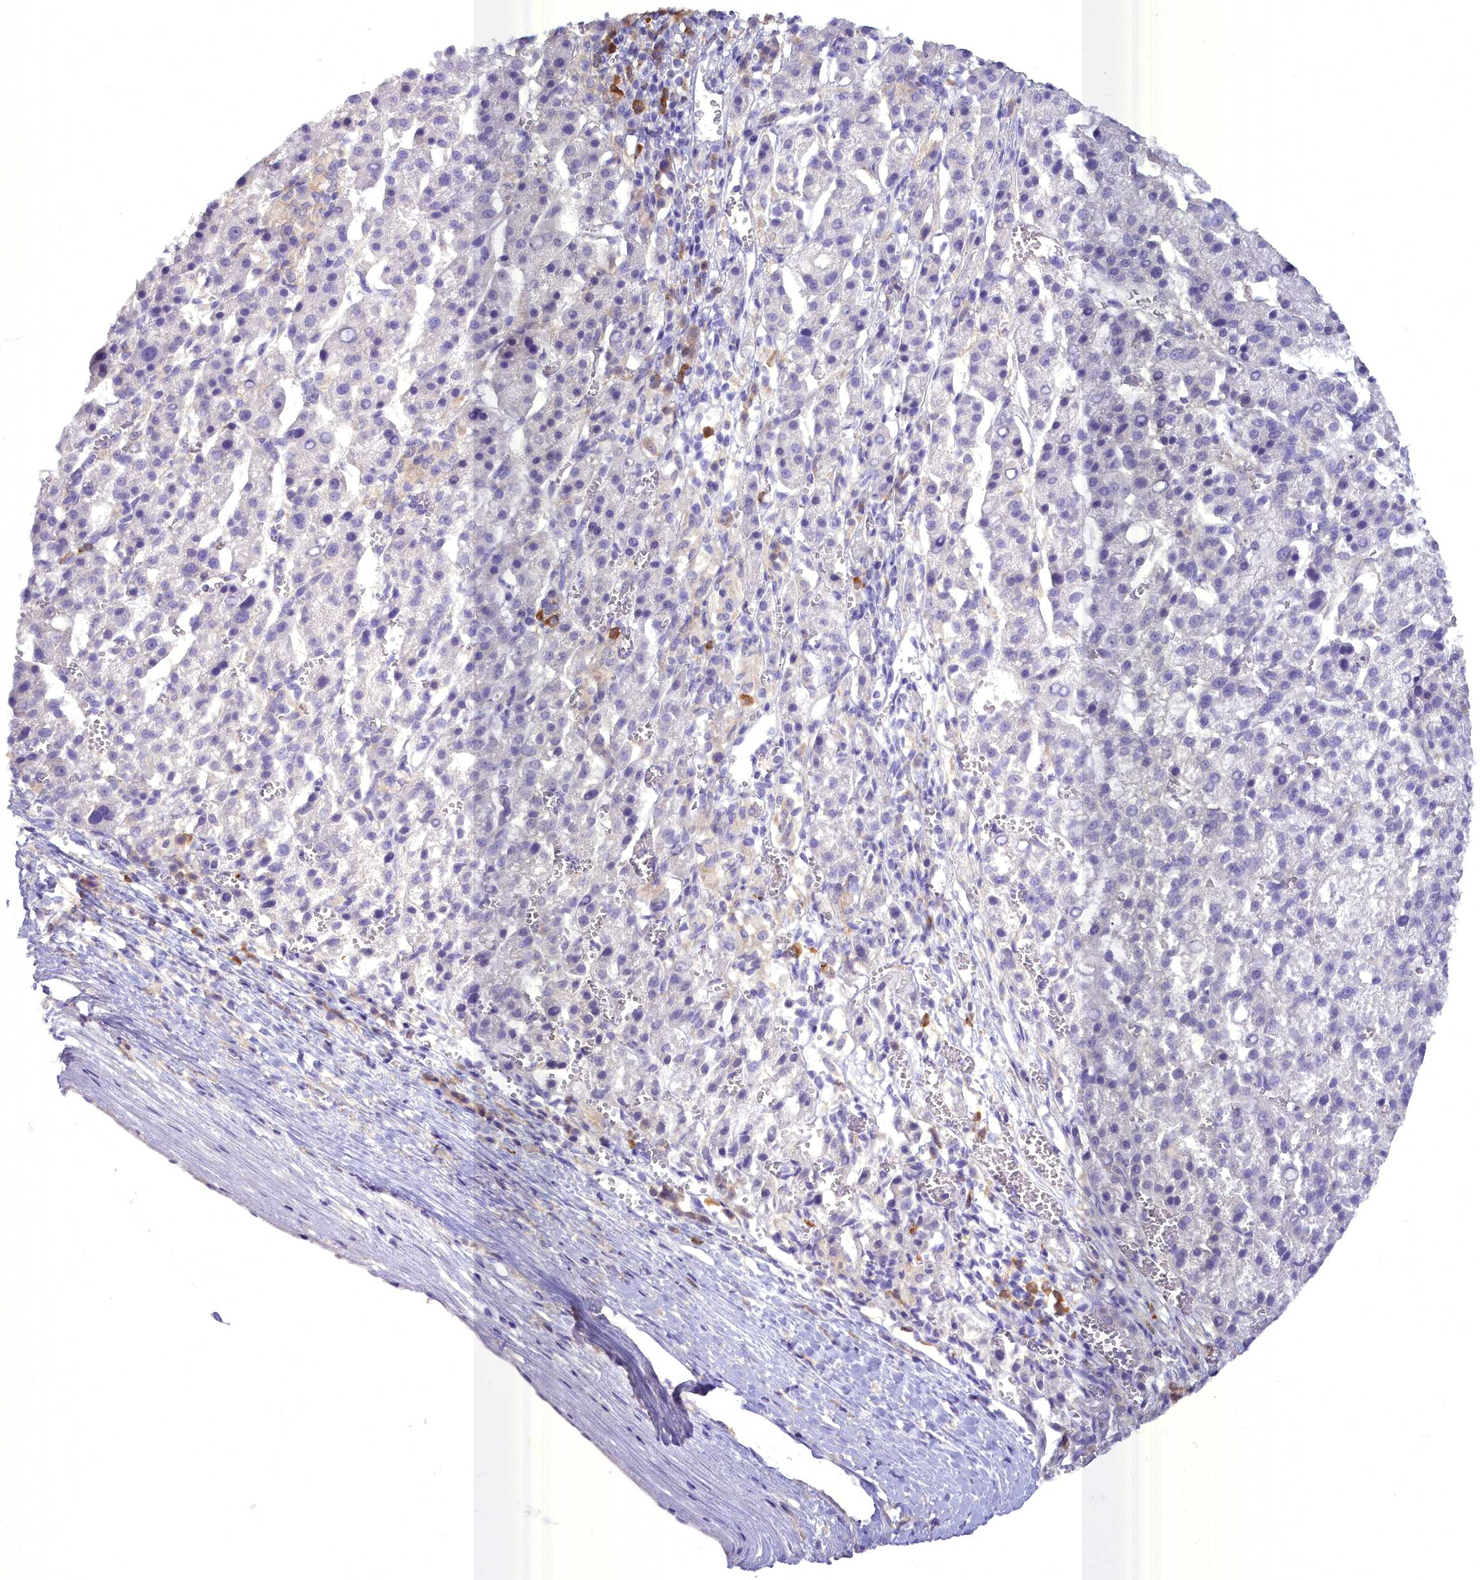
{"staining": {"intensity": "negative", "quantity": "none", "location": "none"}, "tissue": "liver cancer", "cell_type": "Tumor cells", "image_type": "cancer", "snomed": [{"axis": "morphology", "description": "Carcinoma, Hepatocellular, NOS"}, {"axis": "topography", "description": "Liver"}], "caption": "The photomicrograph displays no significant positivity in tumor cells of liver hepatocellular carcinoma.", "gene": "BLNK", "patient": {"sex": "female", "age": 58}}